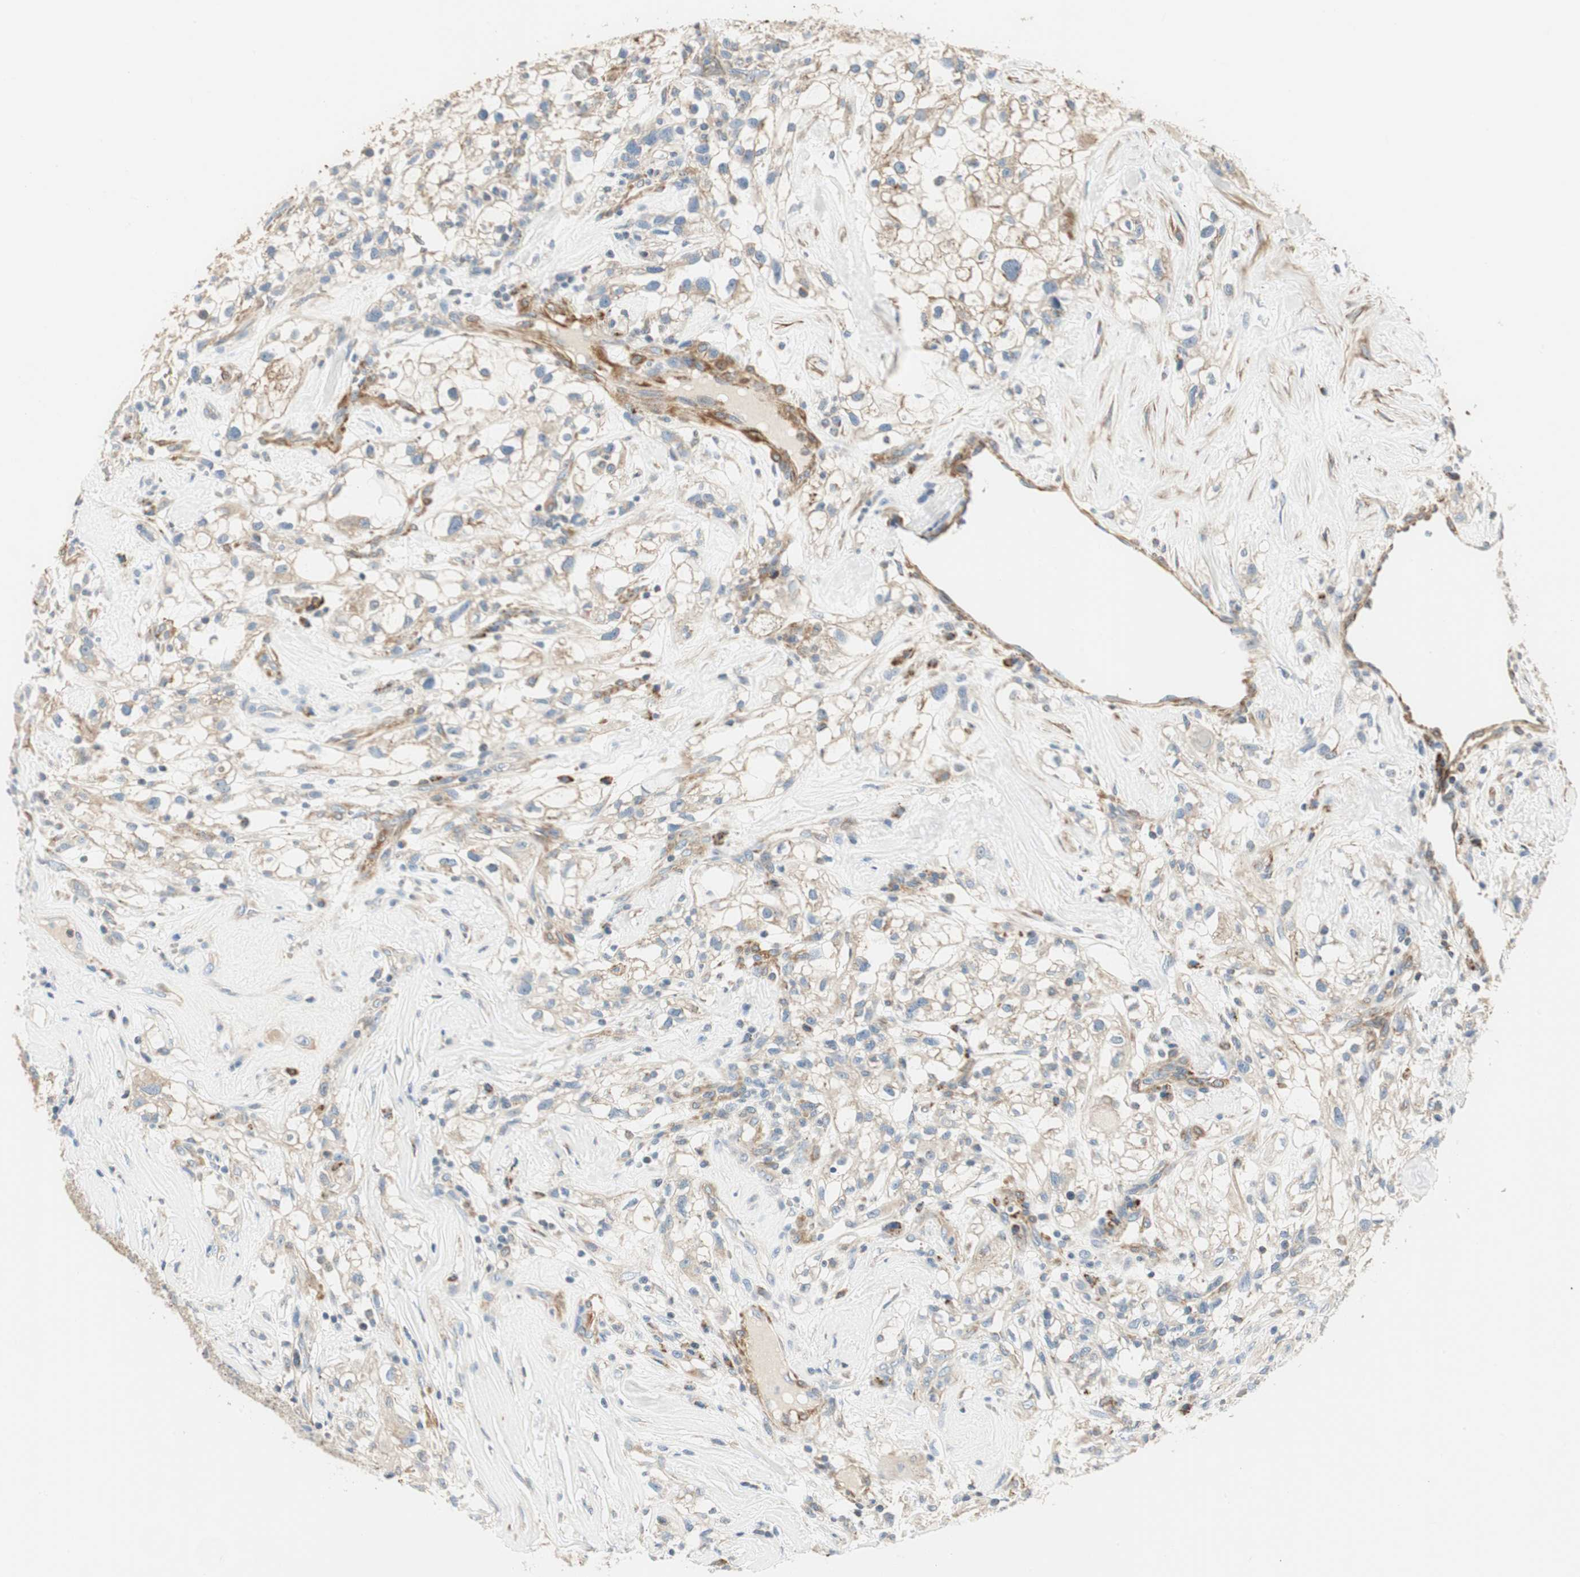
{"staining": {"intensity": "weak", "quantity": "25%-75%", "location": "cytoplasmic/membranous"}, "tissue": "renal cancer", "cell_type": "Tumor cells", "image_type": "cancer", "snomed": [{"axis": "morphology", "description": "Adenocarcinoma, NOS"}, {"axis": "topography", "description": "Kidney"}], "caption": "Tumor cells show weak cytoplasmic/membranous expression in approximately 25%-75% of cells in renal cancer (adenocarcinoma).", "gene": "RORB", "patient": {"sex": "female", "age": 60}}